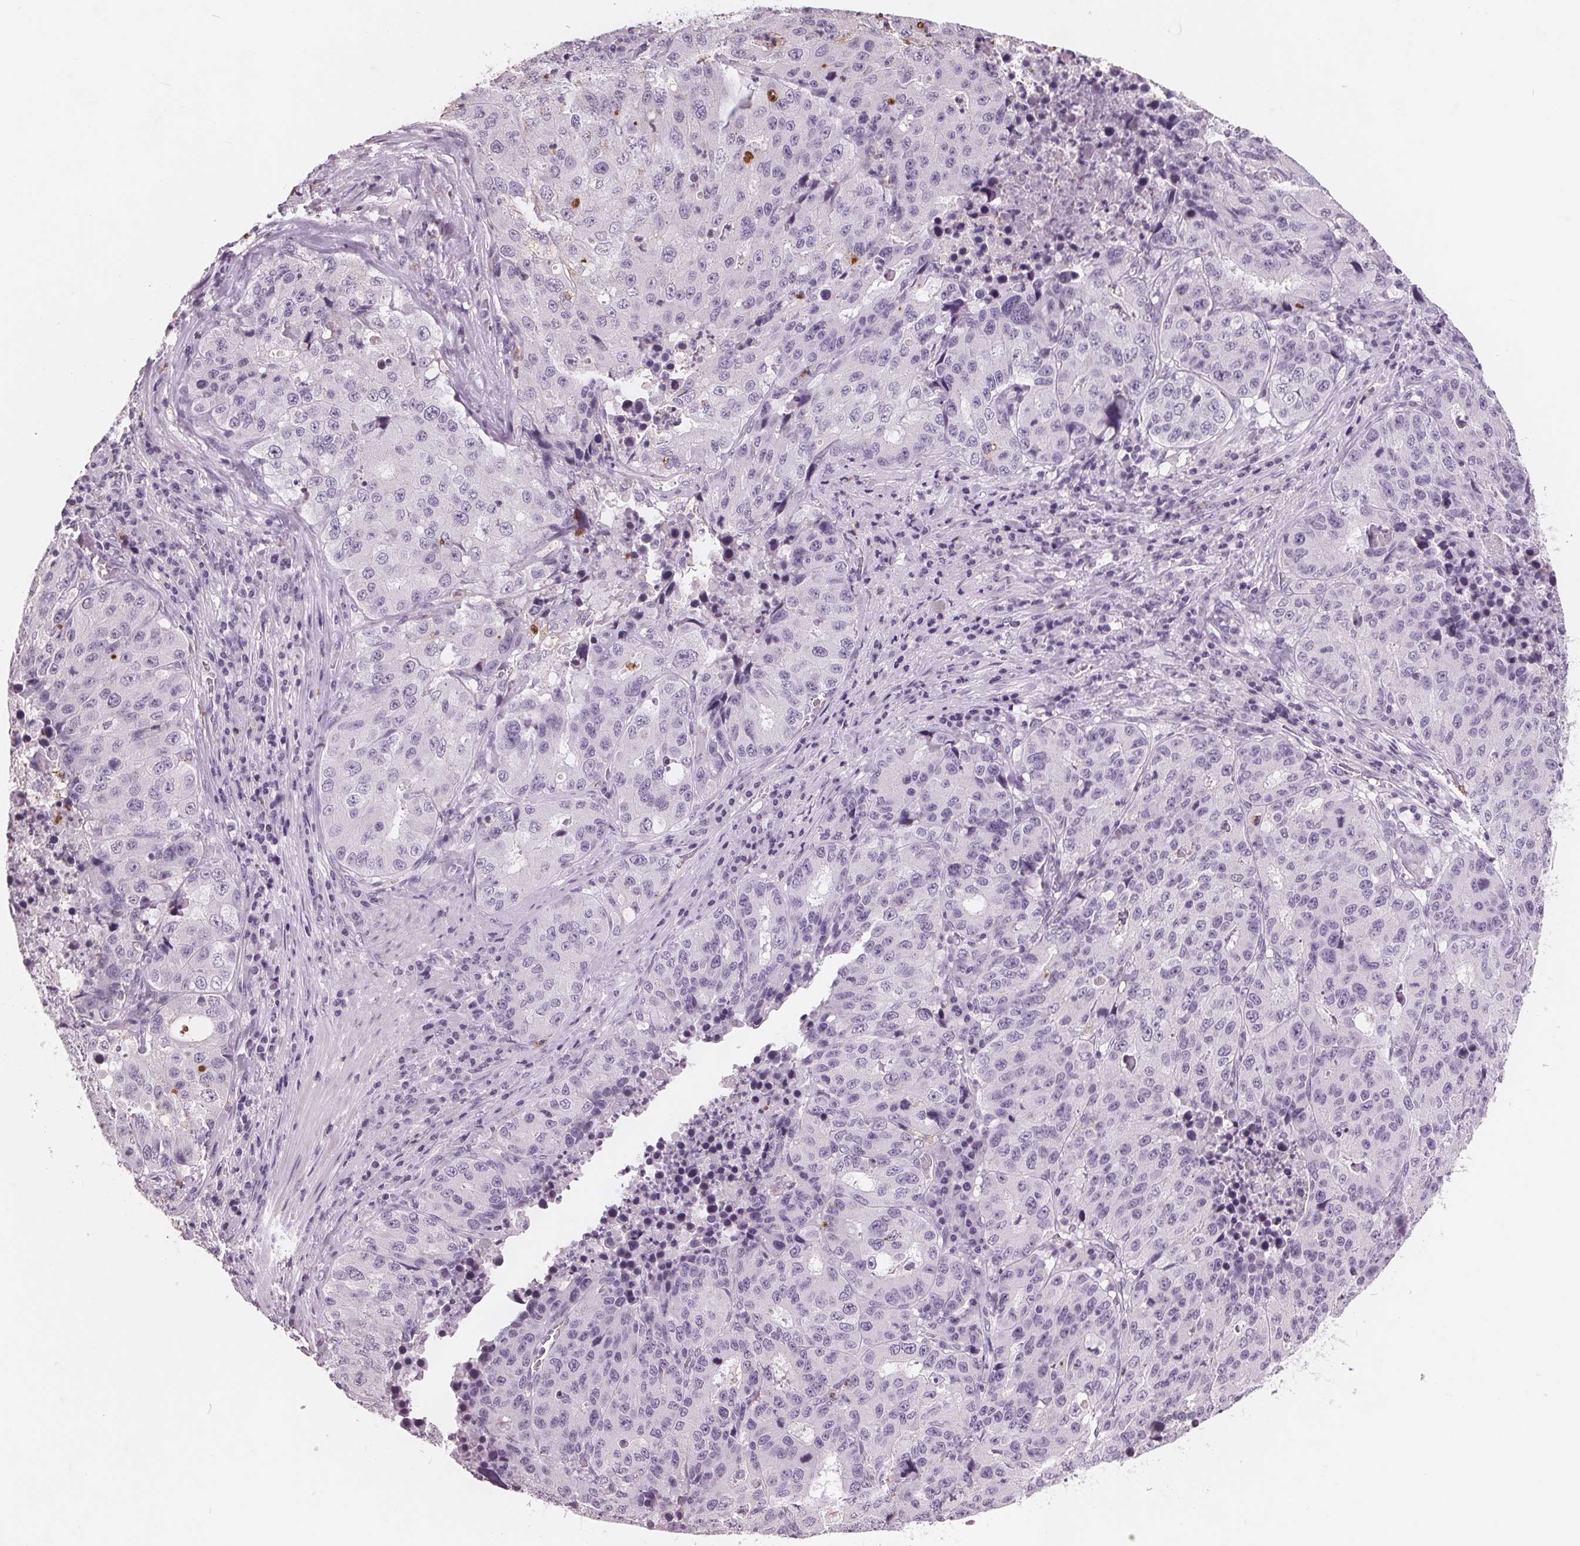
{"staining": {"intensity": "negative", "quantity": "none", "location": "none"}, "tissue": "stomach cancer", "cell_type": "Tumor cells", "image_type": "cancer", "snomed": [{"axis": "morphology", "description": "Adenocarcinoma, NOS"}, {"axis": "topography", "description": "Stomach"}], "caption": "Tumor cells show no significant staining in stomach adenocarcinoma.", "gene": "PTPN14", "patient": {"sex": "male", "age": 71}}